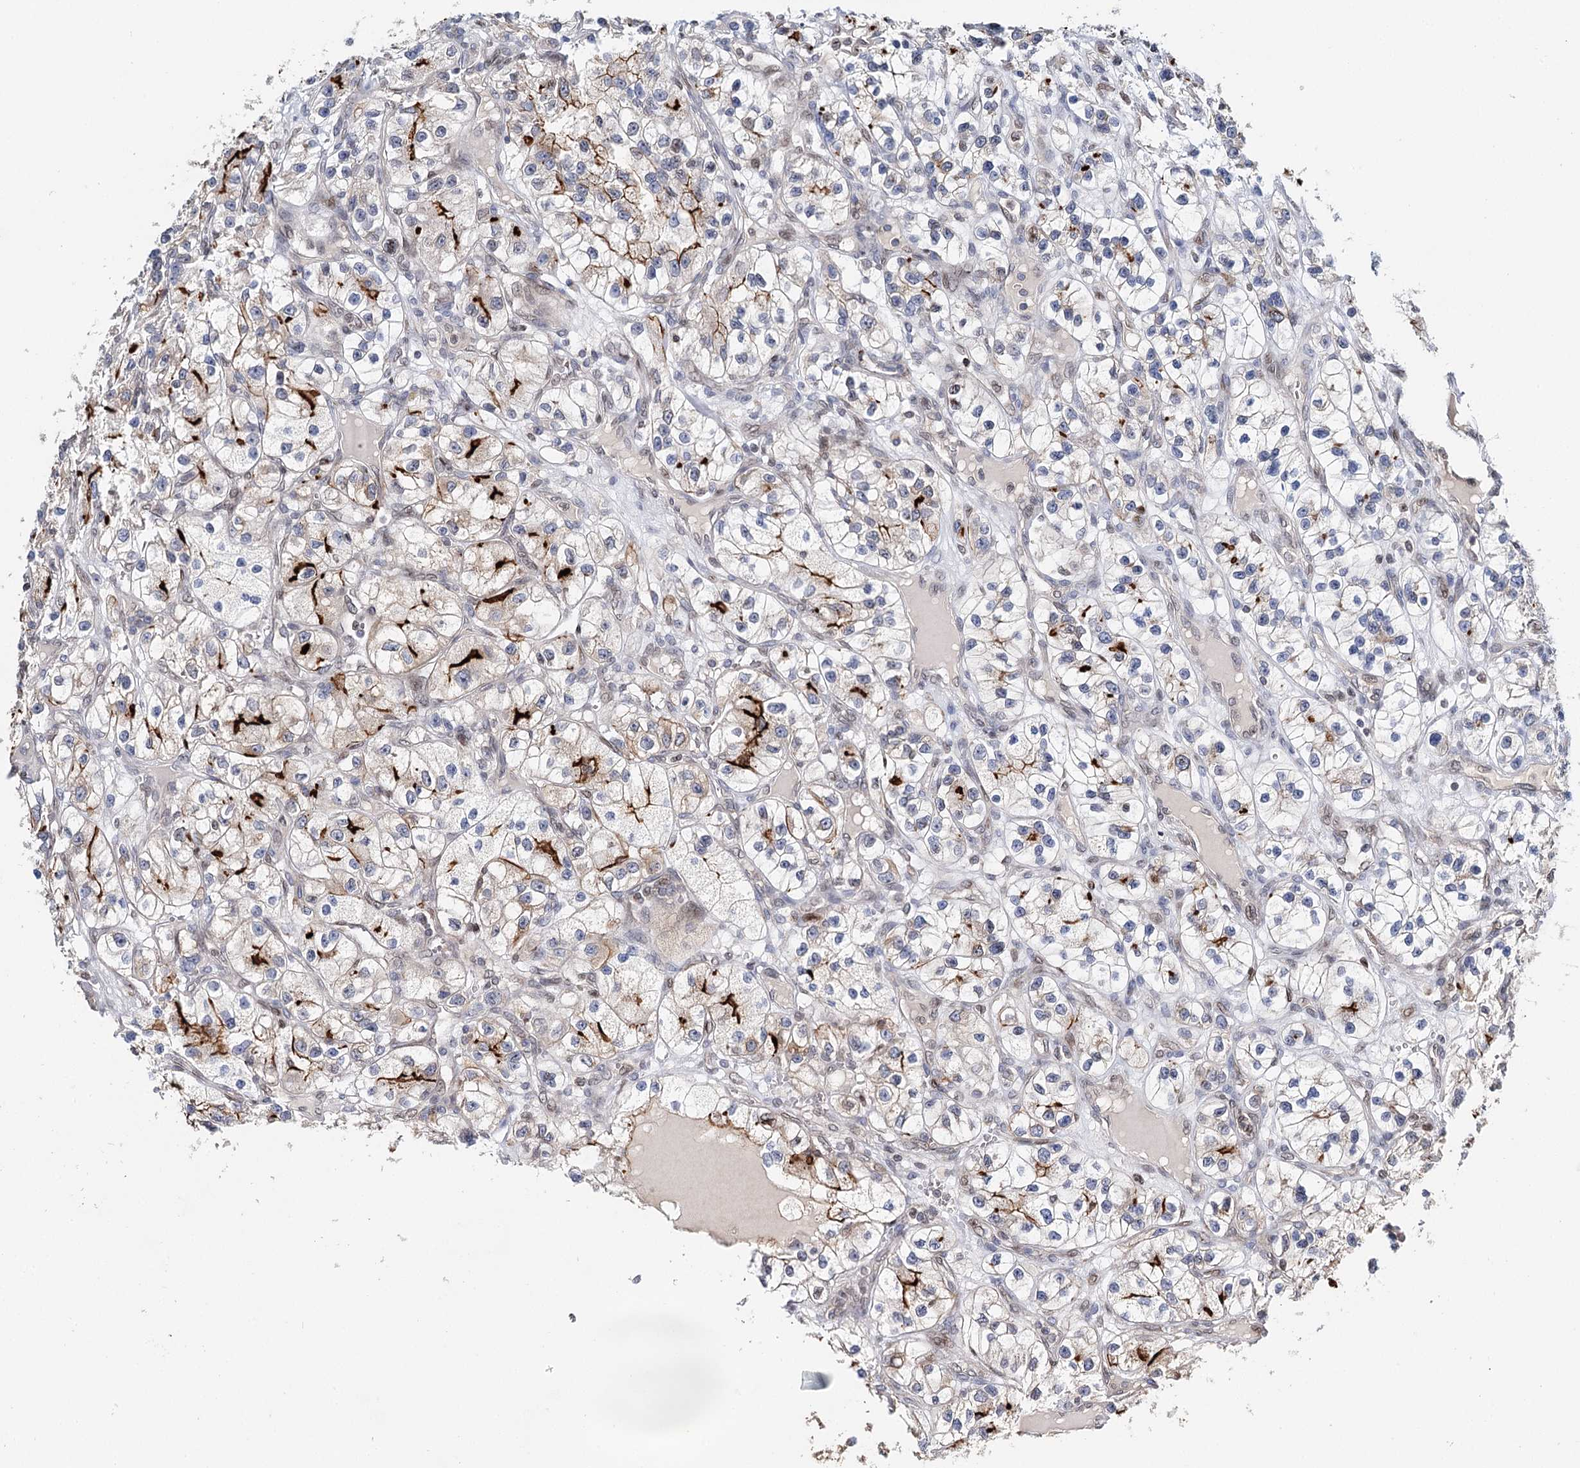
{"staining": {"intensity": "moderate", "quantity": "<25%", "location": "cytoplasmic/membranous"}, "tissue": "renal cancer", "cell_type": "Tumor cells", "image_type": "cancer", "snomed": [{"axis": "morphology", "description": "Adenocarcinoma, NOS"}, {"axis": "topography", "description": "Kidney"}], "caption": "Immunohistochemical staining of human renal cancer (adenocarcinoma) demonstrates moderate cytoplasmic/membranous protein staining in approximately <25% of tumor cells. Nuclei are stained in blue.", "gene": "CFAP46", "patient": {"sex": "female", "age": 57}}